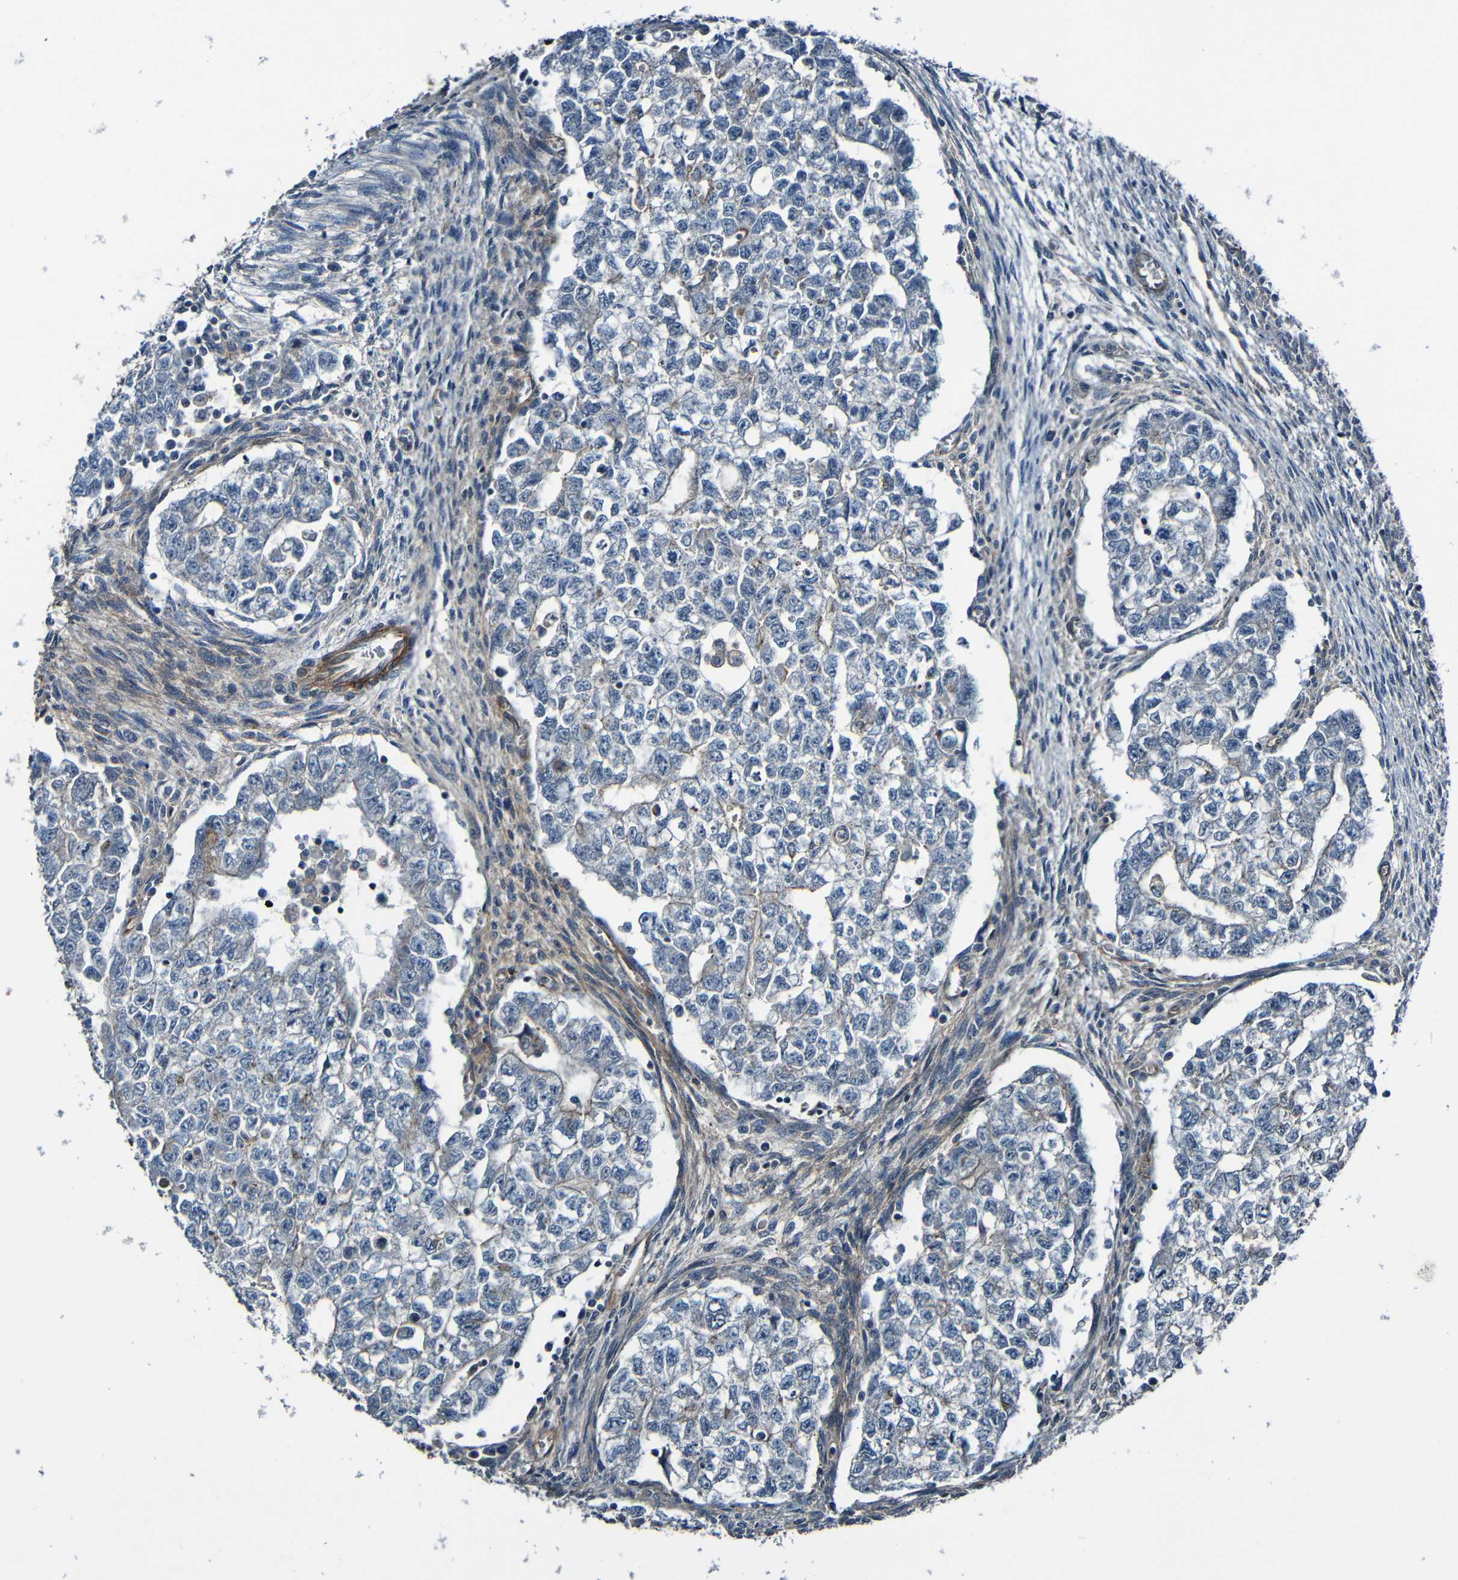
{"staining": {"intensity": "negative", "quantity": "none", "location": "none"}, "tissue": "testis cancer", "cell_type": "Tumor cells", "image_type": "cancer", "snomed": [{"axis": "morphology", "description": "Seminoma, NOS"}, {"axis": "morphology", "description": "Carcinoma, Embryonal, NOS"}, {"axis": "topography", "description": "Testis"}], "caption": "DAB (3,3'-diaminobenzidine) immunohistochemical staining of testis cancer (seminoma) demonstrates no significant staining in tumor cells. The staining was performed using DAB (3,3'-diaminobenzidine) to visualize the protein expression in brown, while the nuclei were stained in blue with hematoxylin (Magnification: 20x).", "gene": "LGR5", "patient": {"sex": "male", "age": 38}}